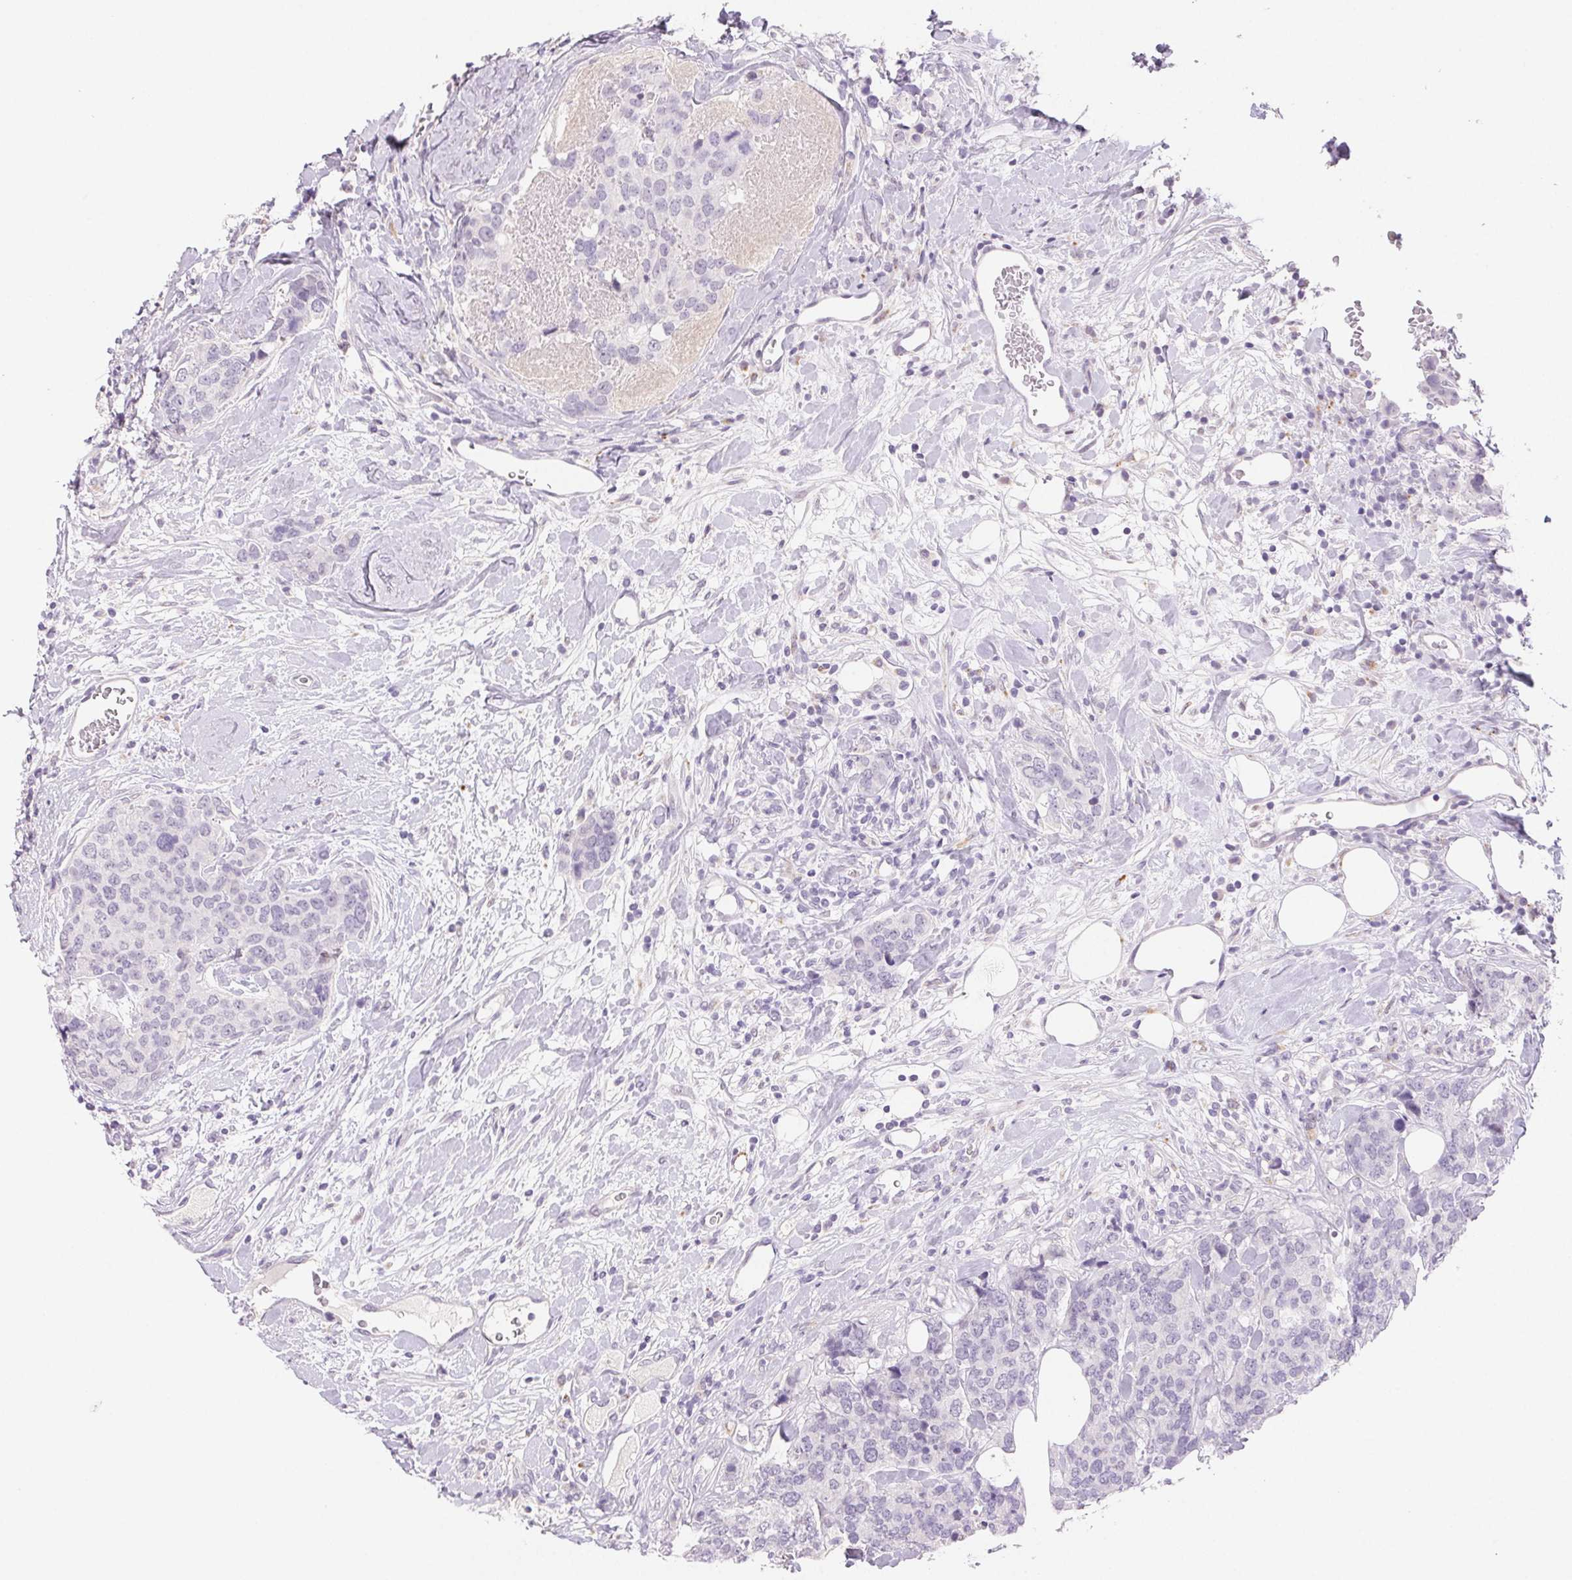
{"staining": {"intensity": "negative", "quantity": "none", "location": "none"}, "tissue": "breast cancer", "cell_type": "Tumor cells", "image_type": "cancer", "snomed": [{"axis": "morphology", "description": "Lobular carcinoma"}, {"axis": "topography", "description": "Breast"}], "caption": "DAB immunohistochemical staining of lobular carcinoma (breast) displays no significant staining in tumor cells.", "gene": "BPIFB2", "patient": {"sex": "female", "age": 59}}